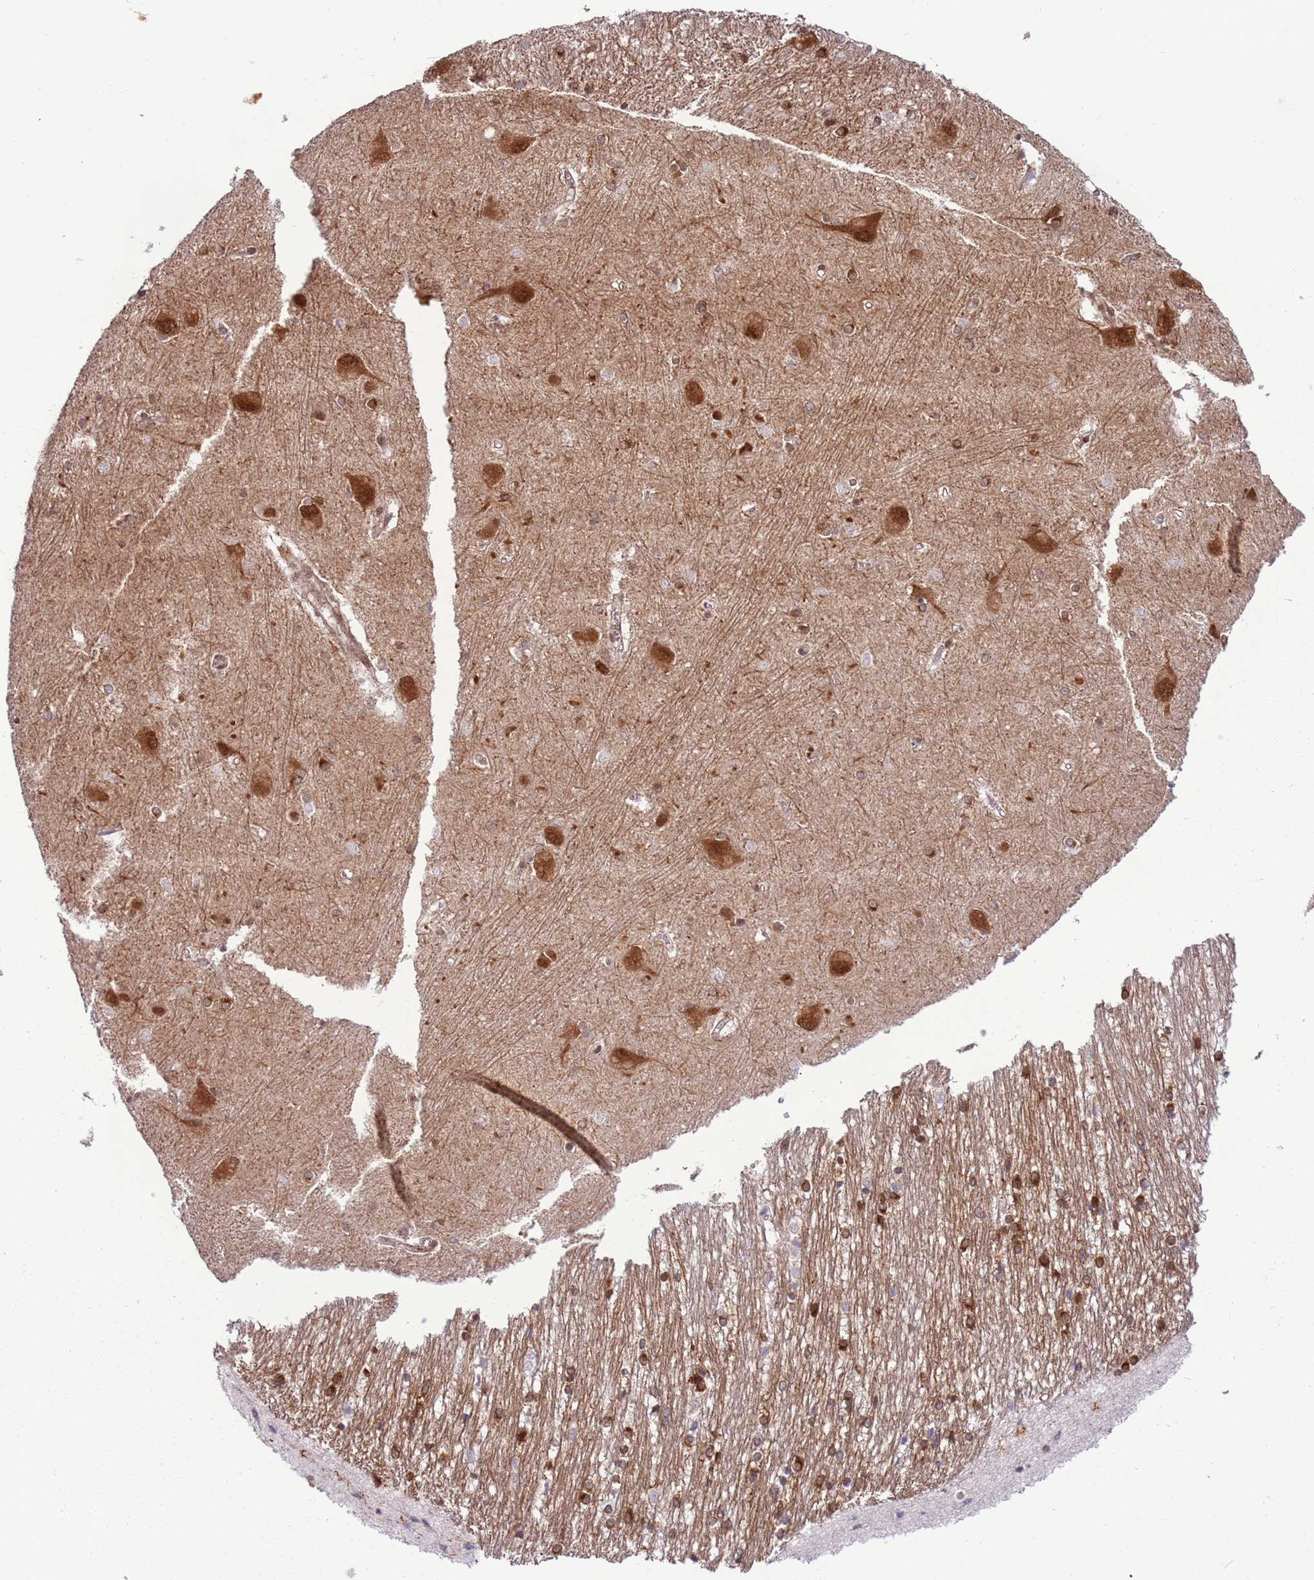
{"staining": {"intensity": "moderate", "quantity": "25%-75%", "location": "cytoplasmic/membranous,nuclear"}, "tissue": "caudate", "cell_type": "Glial cells", "image_type": "normal", "snomed": [{"axis": "morphology", "description": "Normal tissue, NOS"}, {"axis": "topography", "description": "Lateral ventricle wall"}], "caption": "Moderate cytoplasmic/membranous,nuclear positivity for a protein is appreciated in approximately 25%-75% of glial cells of normal caudate using immunohistochemistry.", "gene": "CEP170", "patient": {"sex": "male", "age": 37}}